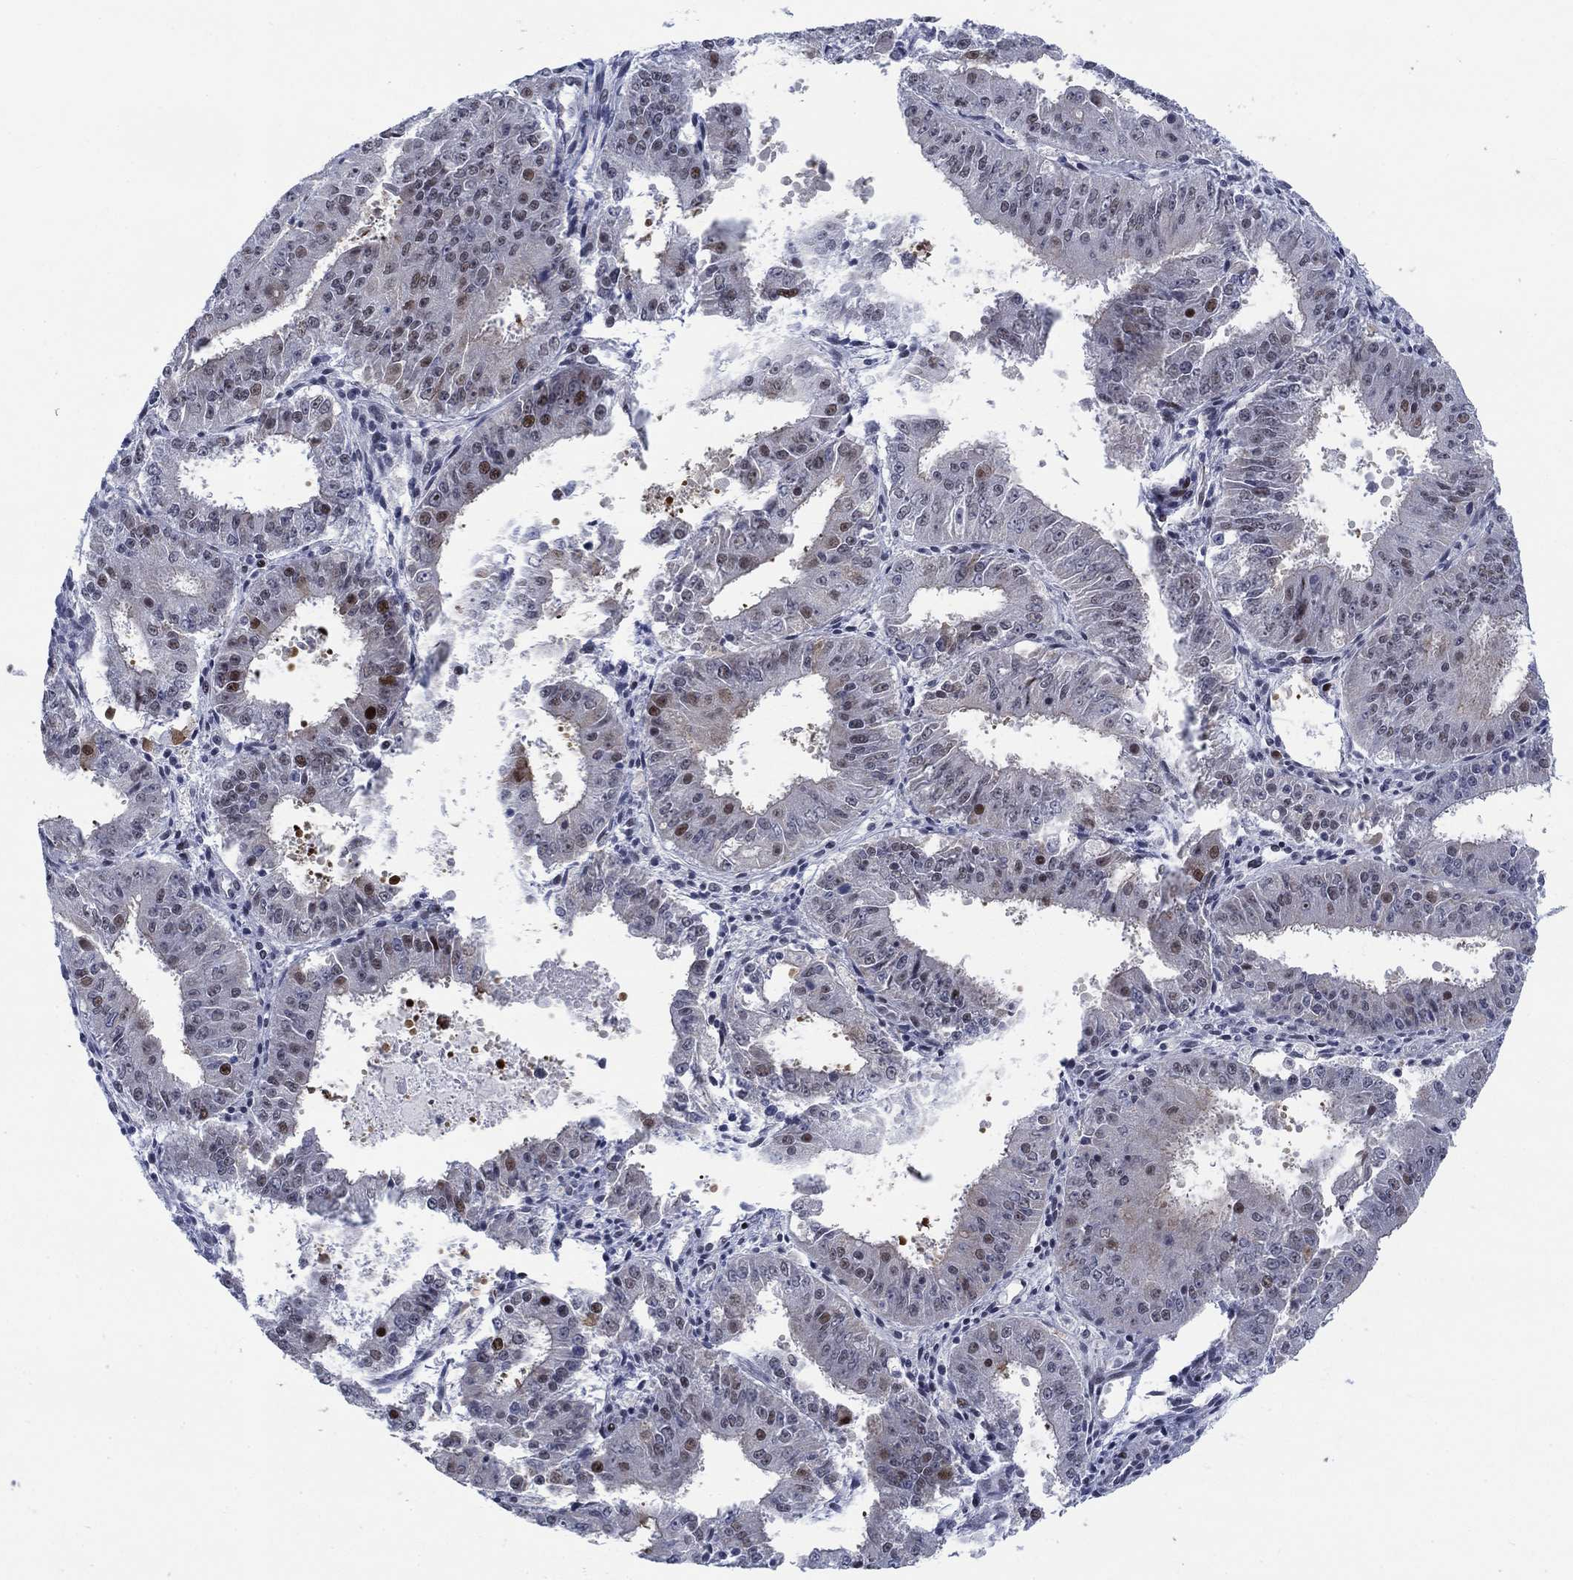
{"staining": {"intensity": "moderate", "quantity": "<25%", "location": "nuclear"}, "tissue": "ovarian cancer", "cell_type": "Tumor cells", "image_type": "cancer", "snomed": [{"axis": "morphology", "description": "Carcinoma, endometroid"}, {"axis": "topography", "description": "Ovary"}], "caption": "High-magnification brightfield microscopy of ovarian endometroid carcinoma stained with DAB (brown) and counterstained with hematoxylin (blue). tumor cells exhibit moderate nuclear staining is identified in about<25% of cells. The protein of interest is stained brown, and the nuclei are stained in blue (DAB IHC with brightfield microscopy, high magnification).", "gene": "NEU3", "patient": {"sex": "female", "age": 42}}